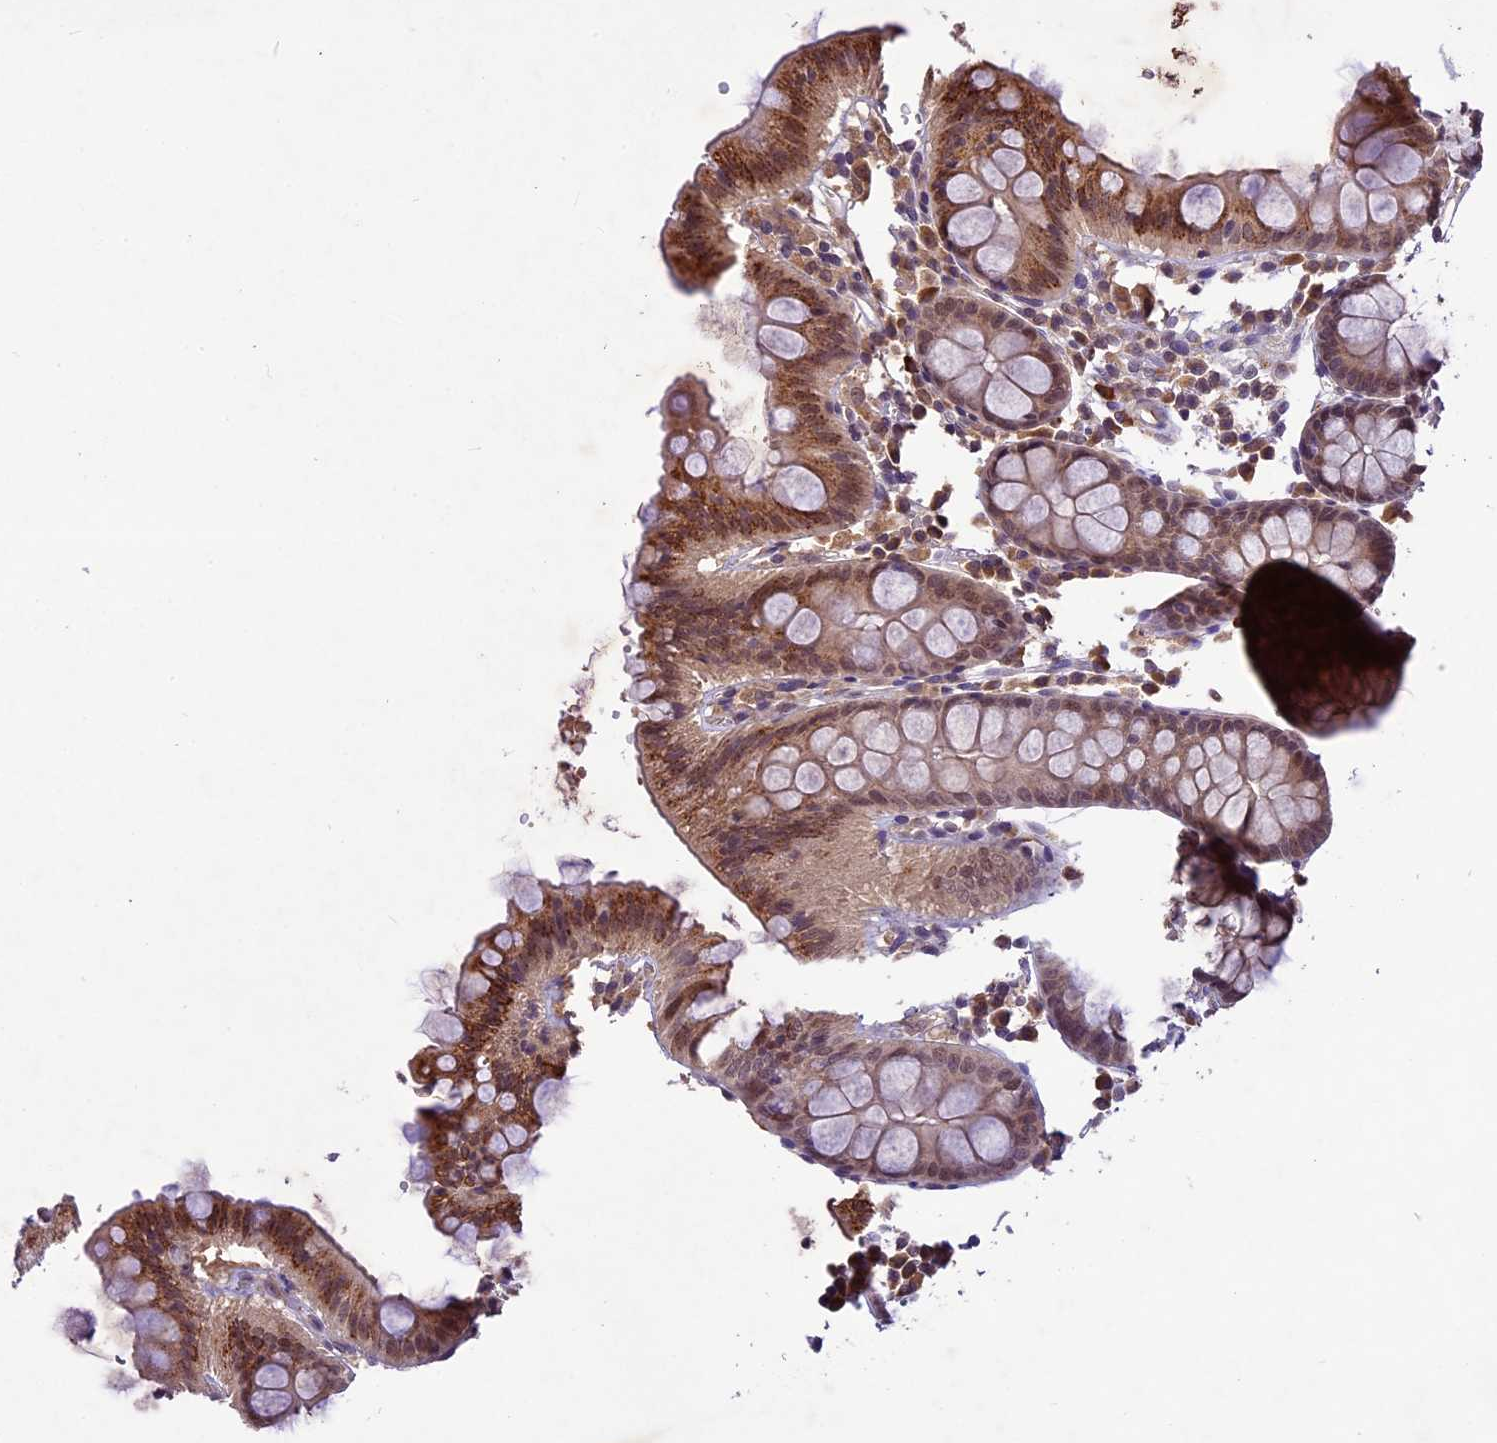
{"staining": {"intensity": "moderate", "quantity": ">75%", "location": "cytoplasmic/membranous,nuclear"}, "tissue": "colon", "cell_type": "Glandular cells", "image_type": "normal", "snomed": [{"axis": "morphology", "description": "Normal tissue, NOS"}, {"axis": "topography", "description": "Colon"}], "caption": "Protein expression analysis of benign colon shows moderate cytoplasmic/membranous,nuclear expression in about >75% of glandular cells.", "gene": "ATP10A", "patient": {"sex": "male", "age": 75}}